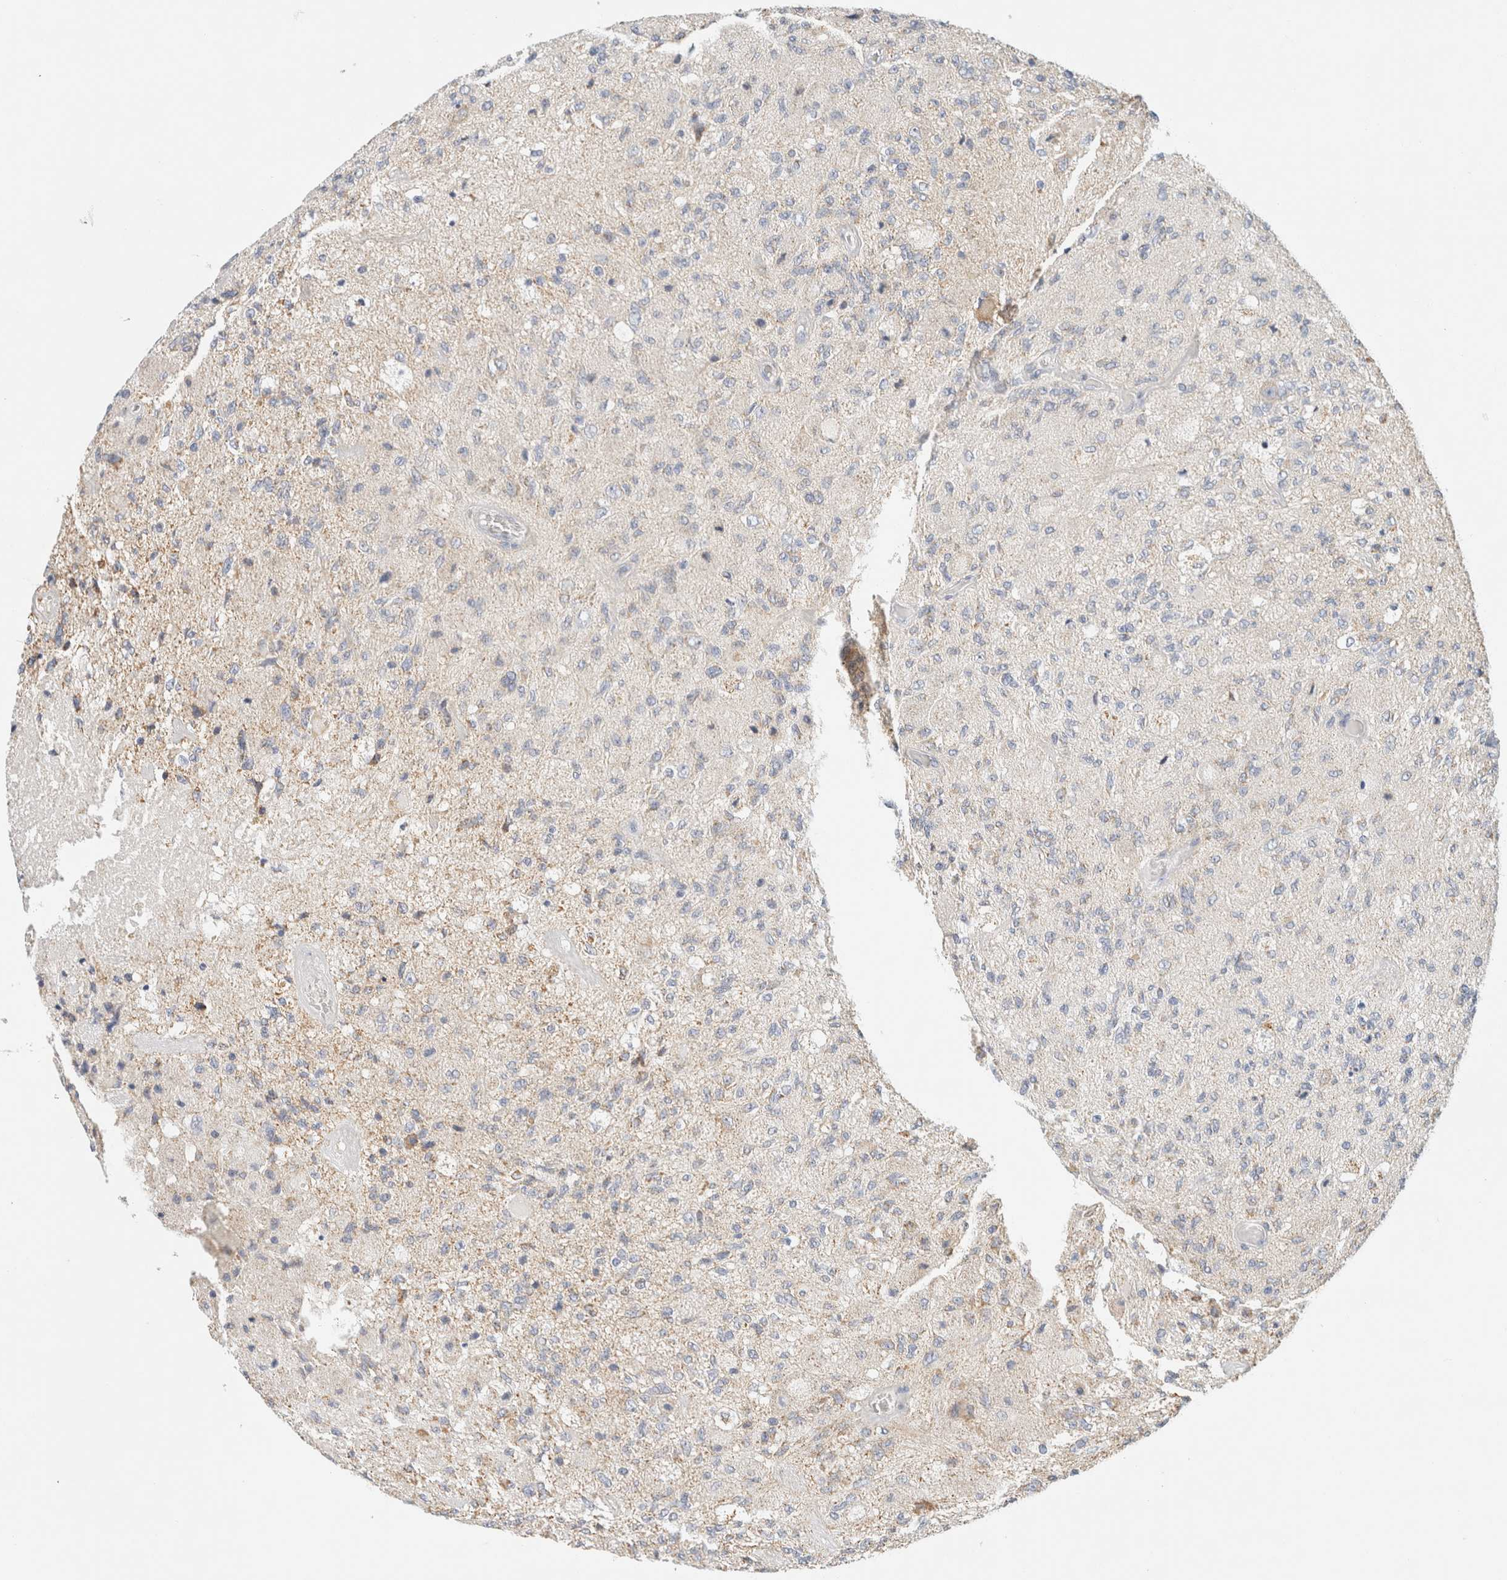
{"staining": {"intensity": "weak", "quantity": "25%-75%", "location": "cytoplasmic/membranous"}, "tissue": "glioma", "cell_type": "Tumor cells", "image_type": "cancer", "snomed": [{"axis": "morphology", "description": "Normal tissue, NOS"}, {"axis": "morphology", "description": "Glioma, malignant, High grade"}, {"axis": "topography", "description": "Cerebral cortex"}], "caption": "Protein staining of high-grade glioma (malignant) tissue displays weak cytoplasmic/membranous expression in approximately 25%-75% of tumor cells.", "gene": "HDHD3", "patient": {"sex": "male", "age": 77}}